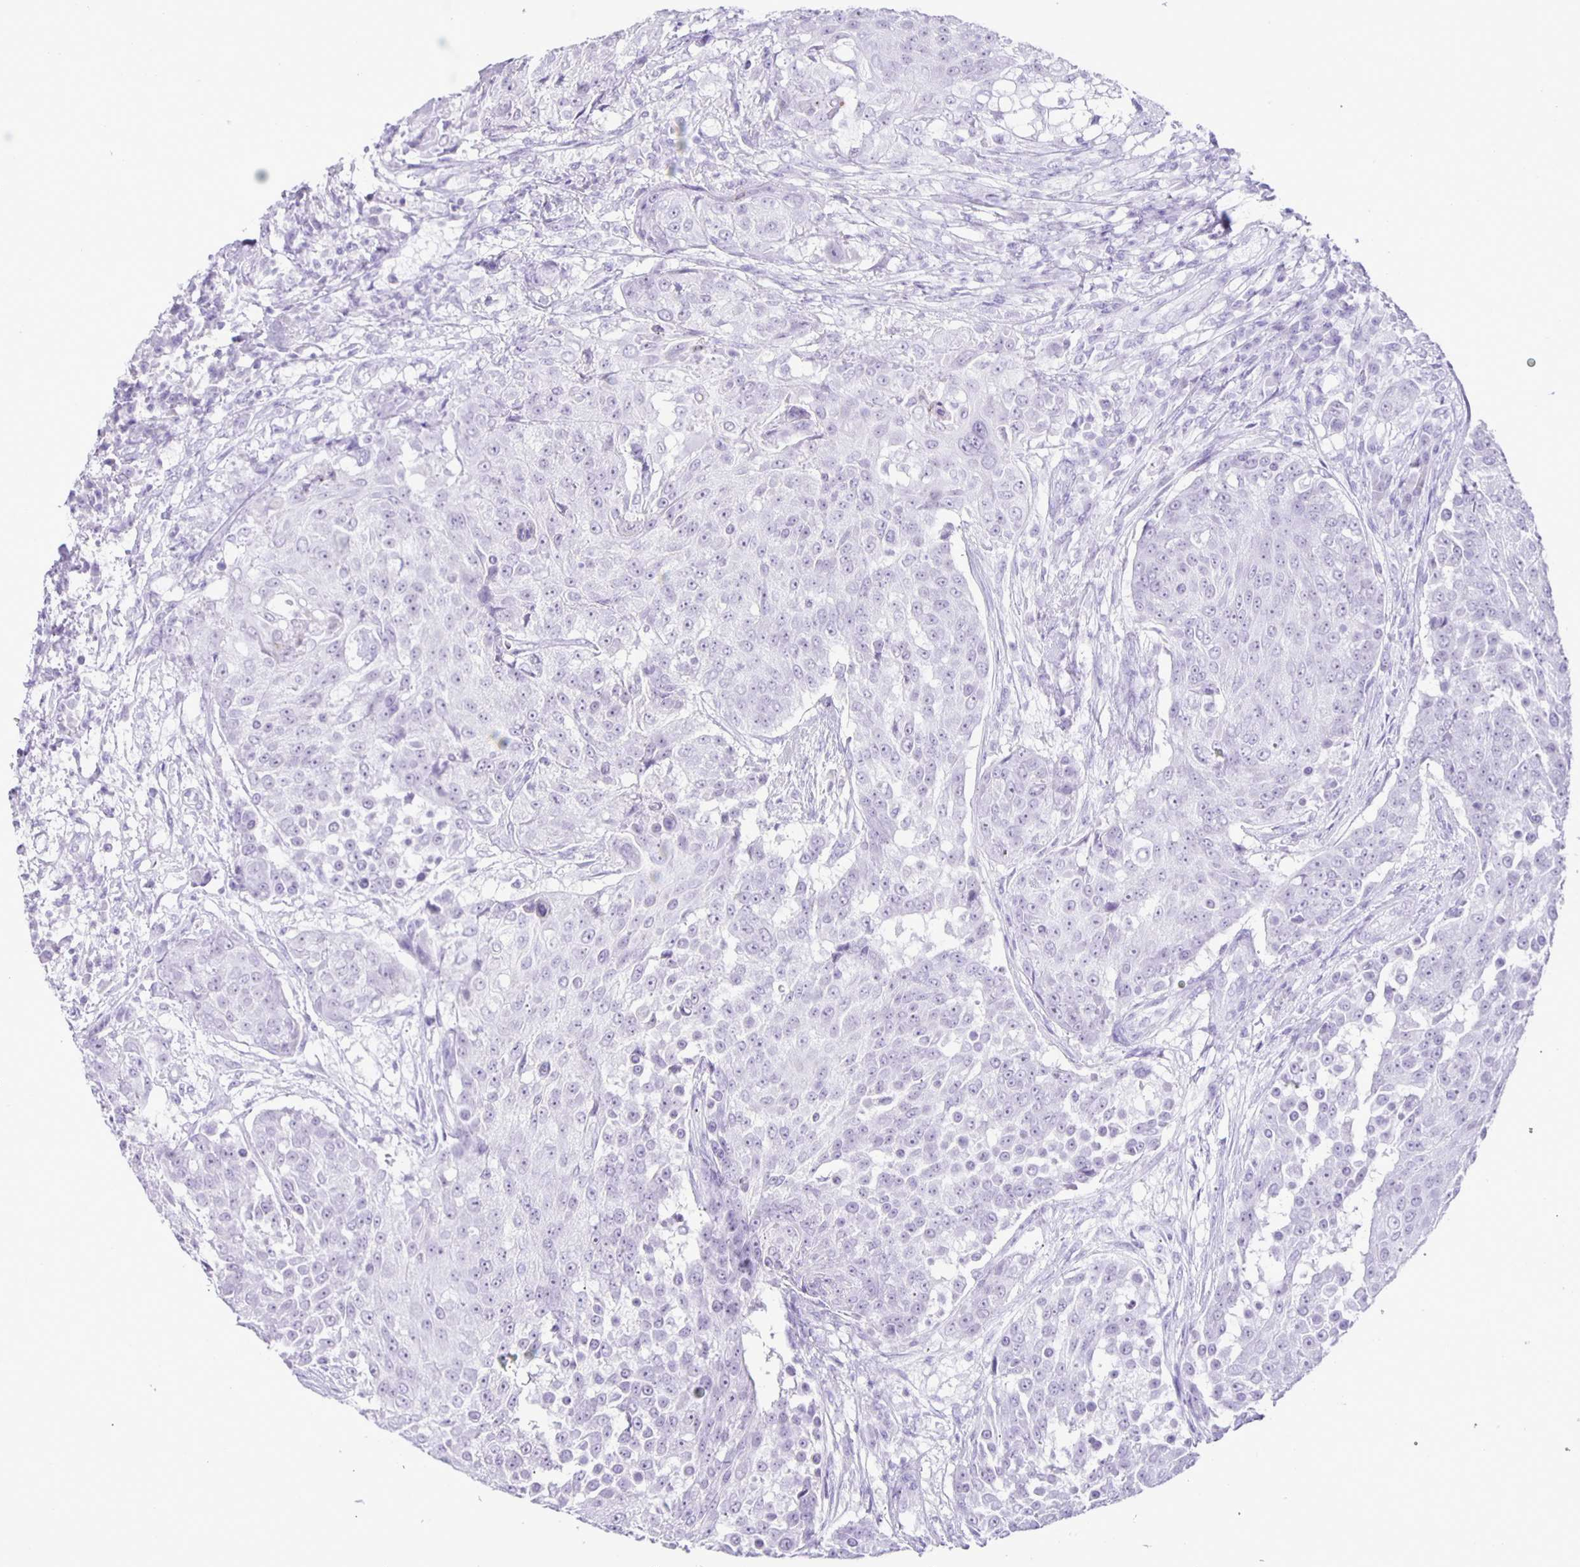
{"staining": {"intensity": "negative", "quantity": "none", "location": "none"}, "tissue": "urothelial cancer", "cell_type": "Tumor cells", "image_type": "cancer", "snomed": [{"axis": "morphology", "description": "Urothelial carcinoma, High grade"}, {"axis": "topography", "description": "Urinary bladder"}], "caption": "Histopathology image shows no protein expression in tumor cells of high-grade urothelial carcinoma tissue.", "gene": "EZHIP", "patient": {"sex": "female", "age": 63}}